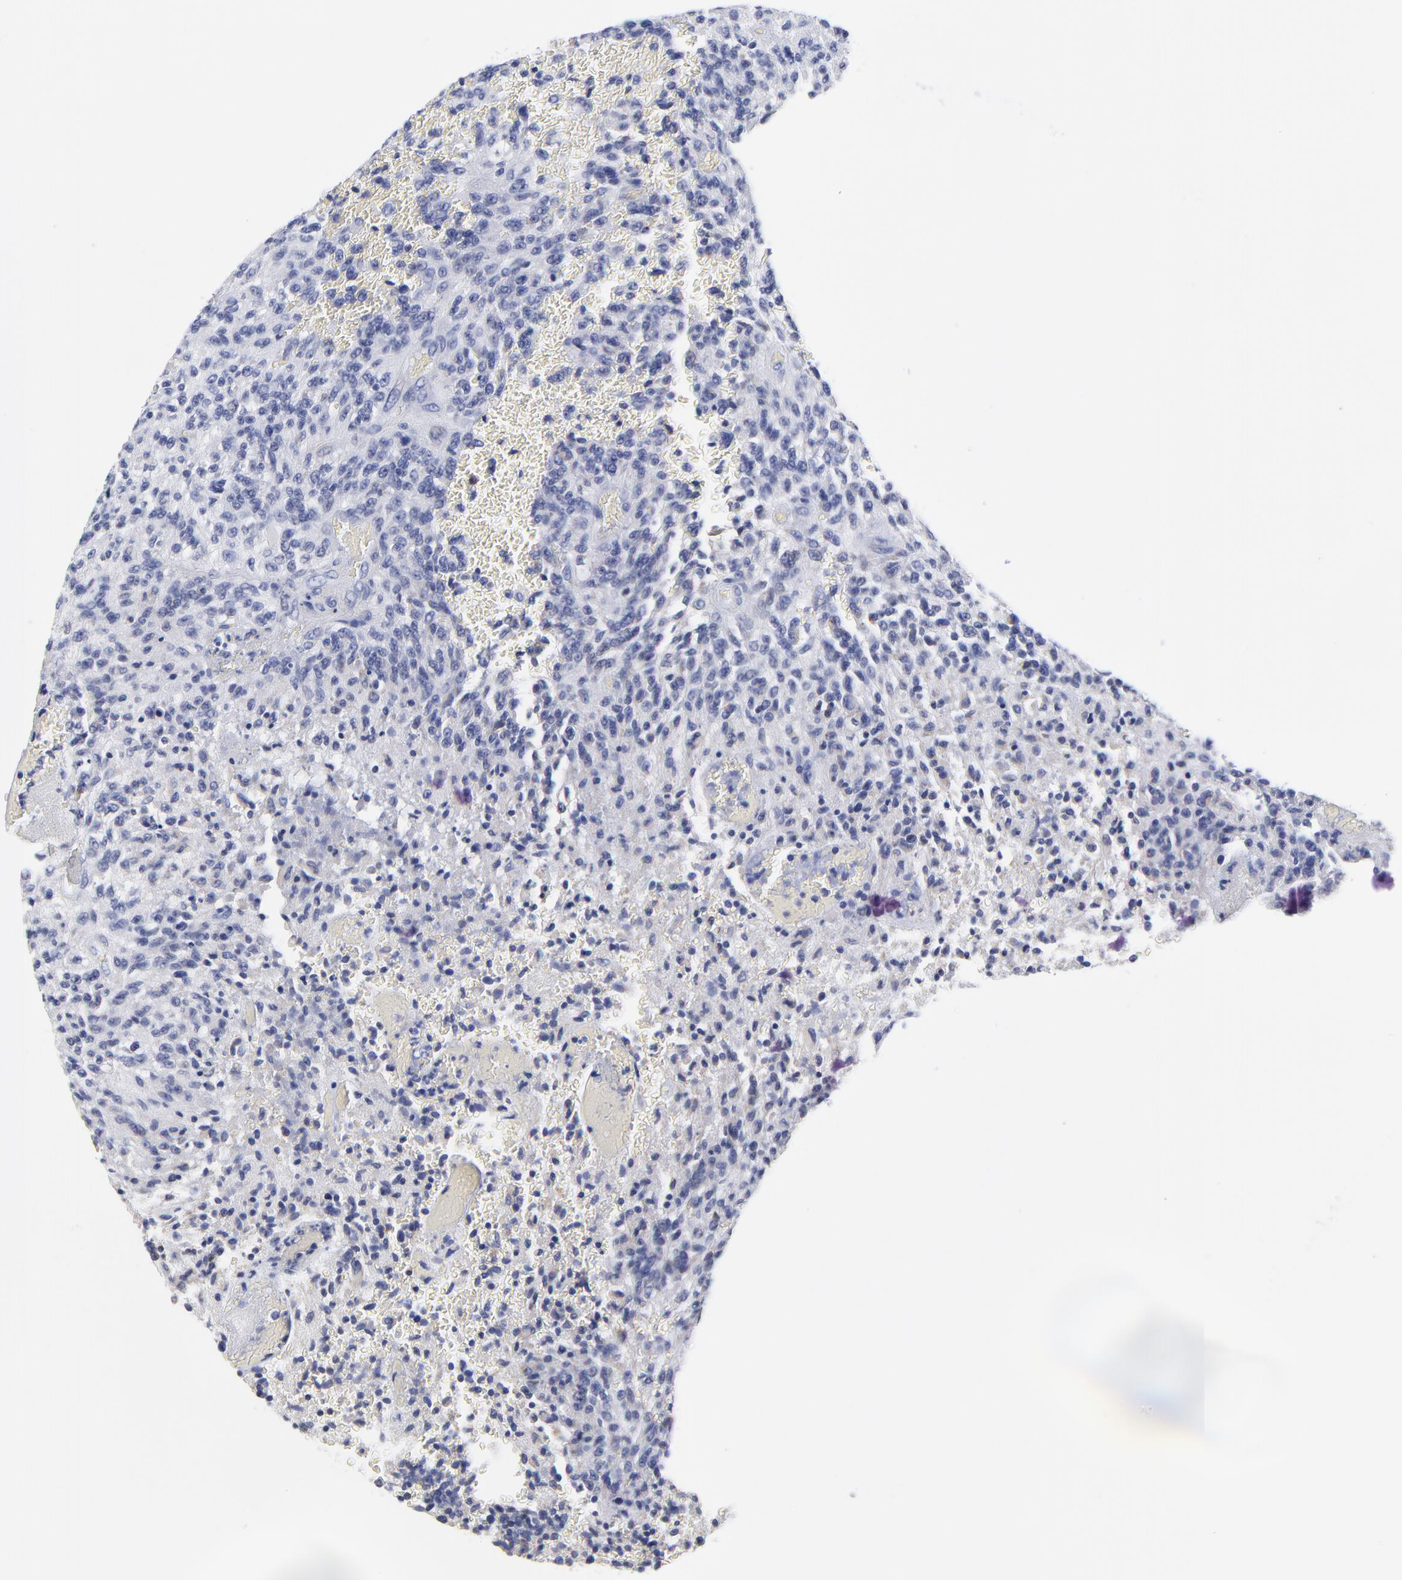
{"staining": {"intensity": "weak", "quantity": "<25%", "location": "cytoplasmic/membranous"}, "tissue": "glioma", "cell_type": "Tumor cells", "image_type": "cancer", "snomed": [{"axis": "morphology", "description": "Normal tissue, NOS"}, {"axis": "morphology", "description": "Glioma, malignant, High grade"}, {"axis": "topography", "description": "Cerebral cortex"}], "caption": "The immunohistochemistry micrograph has no significant staining in tumor cells of malignant glioma (high-grade) tissue.", "gene": "DUSP9", "patient": {"sex": "male", "age": 56}}